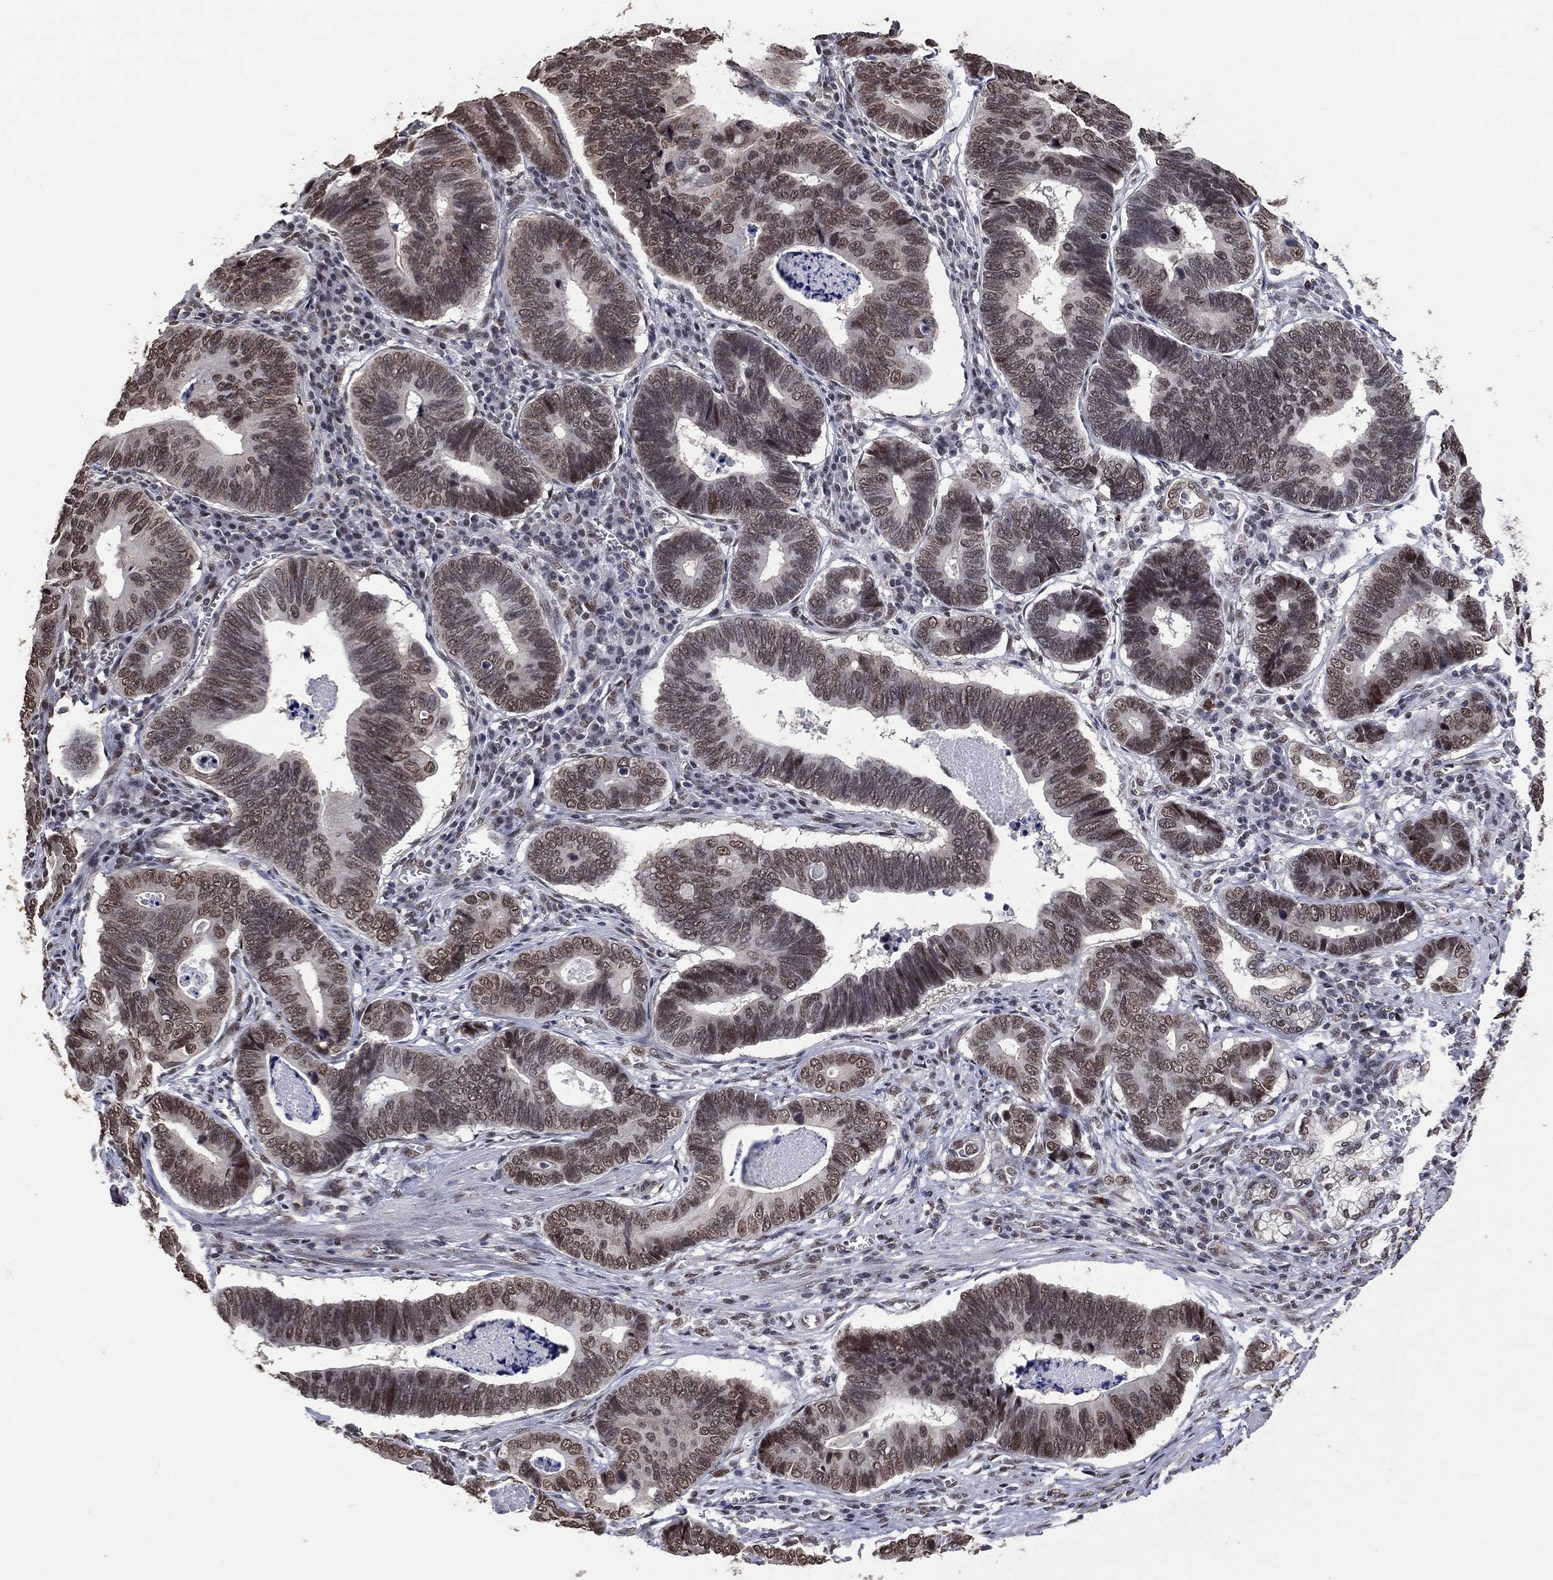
{"staining": {"intensity": "weak", "quantity": "<25%", "location": "nuclear"}, "tissue": "stomach cancer", "cell_type": "Tumor cells", "image_type": "cancer", "snomed": [{"axis": "morphology", "description": "Adenocarcinoma, NOS"}, {"axis": "topography", "description": "Stomach"}], "caption": "Tumor cells show no significant positivity in adenocarcinoma (stomach). Brightfield microscopy of immunohistochemistry (IHC) stained with DAB (brown) and hematoxylin (blue), captured at high magnification.", "gene": "EHMT1", "patient": {"sex": "male", "age": 84}}